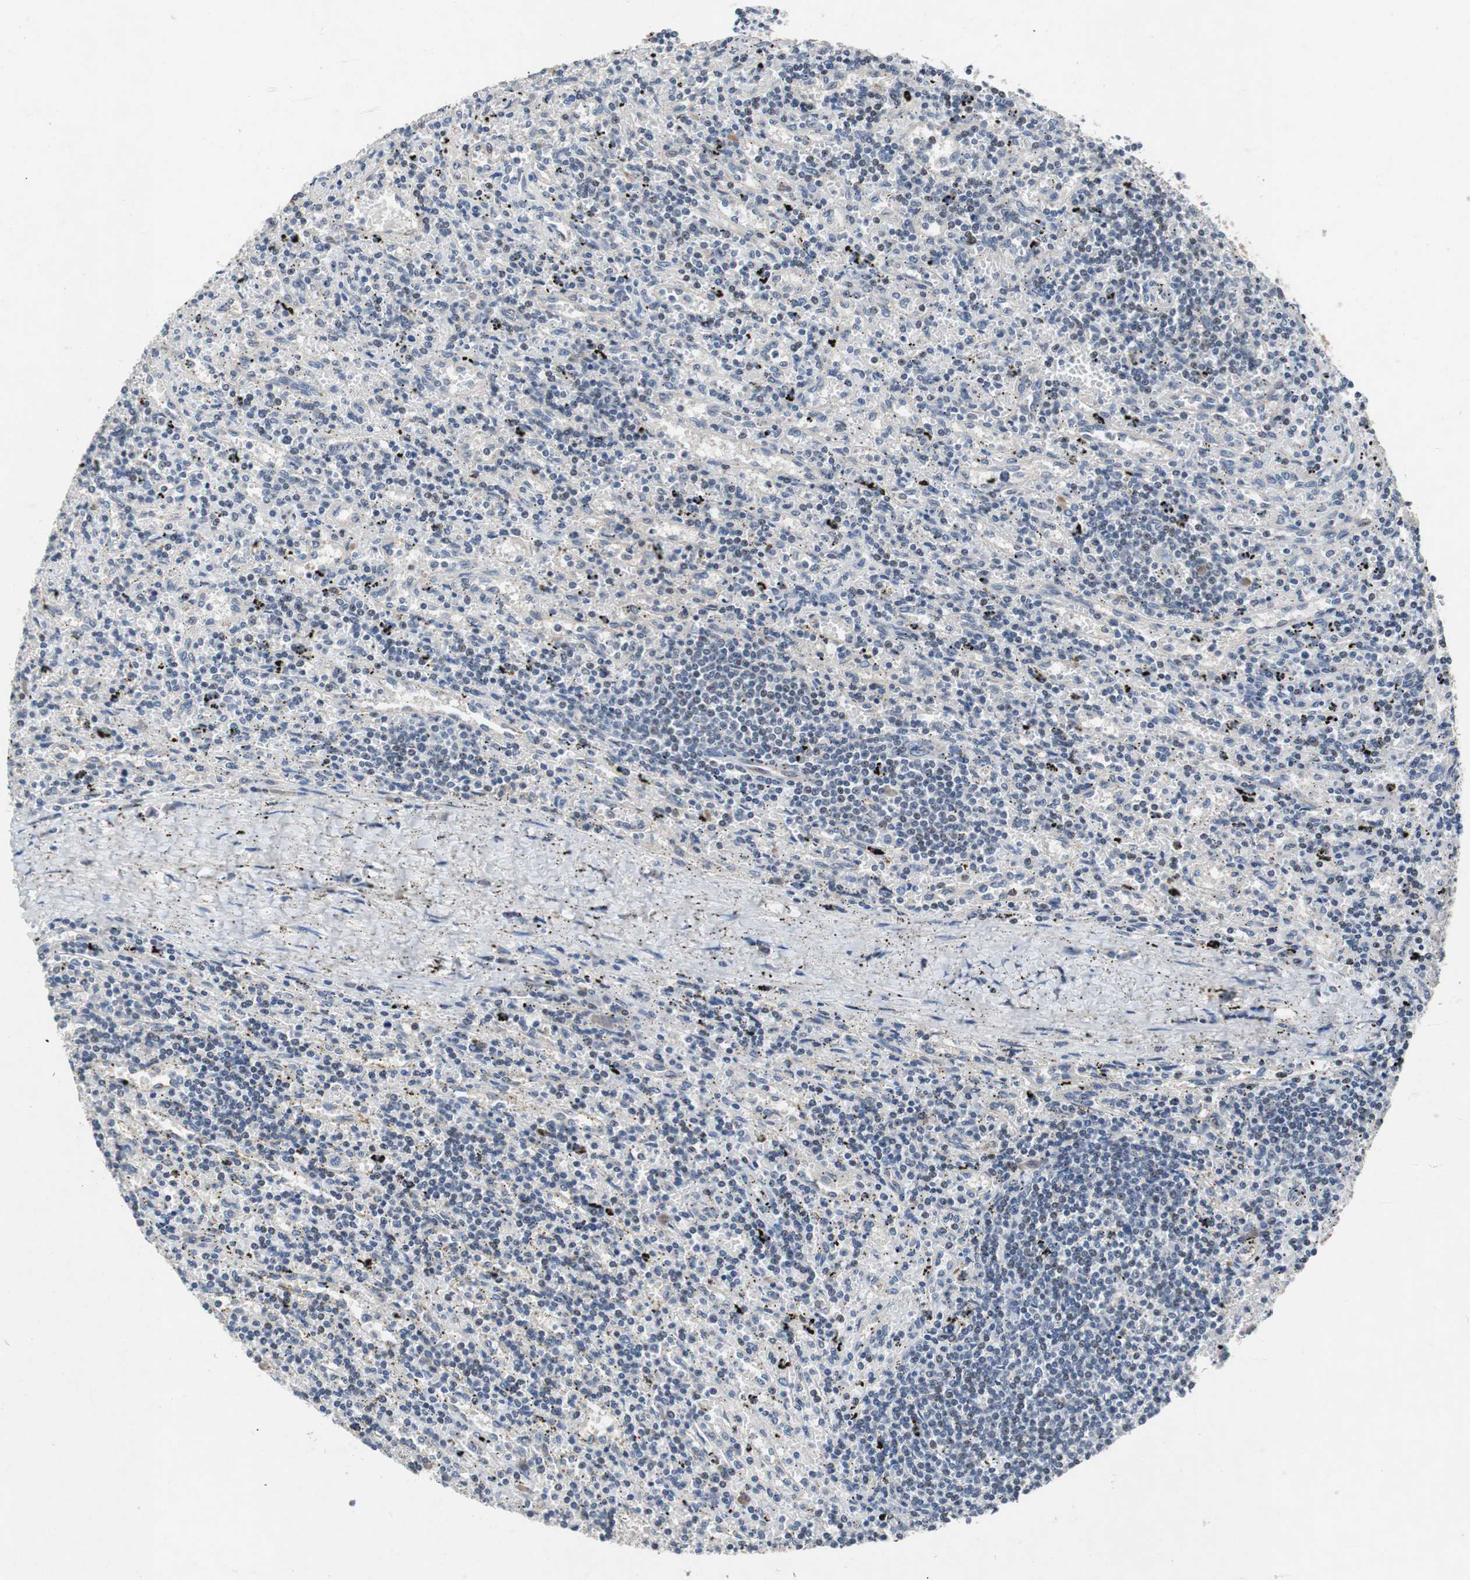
{"staining": {"intensity": "moderate", "quantity": "<25%", "location": "cytoplasmic/membranous"}, "tissue": "lymphoma", "cell_type": "Tumor cells", "image_type": "cancer", "snomed": [{"axis": "morphology", "description": "Malignant lymphoma, non-Hodgkin's type, Low grade"}, {"axis": "topography", "description": "Spleen"}], "caption": "Protein staining of lymphoma tissue demonstrates moderate cytoplasmic/membranous staining in approximately <25% of tumor cells.", "gene": "TP63", "patient": {"sex": "male", "age": 76}}